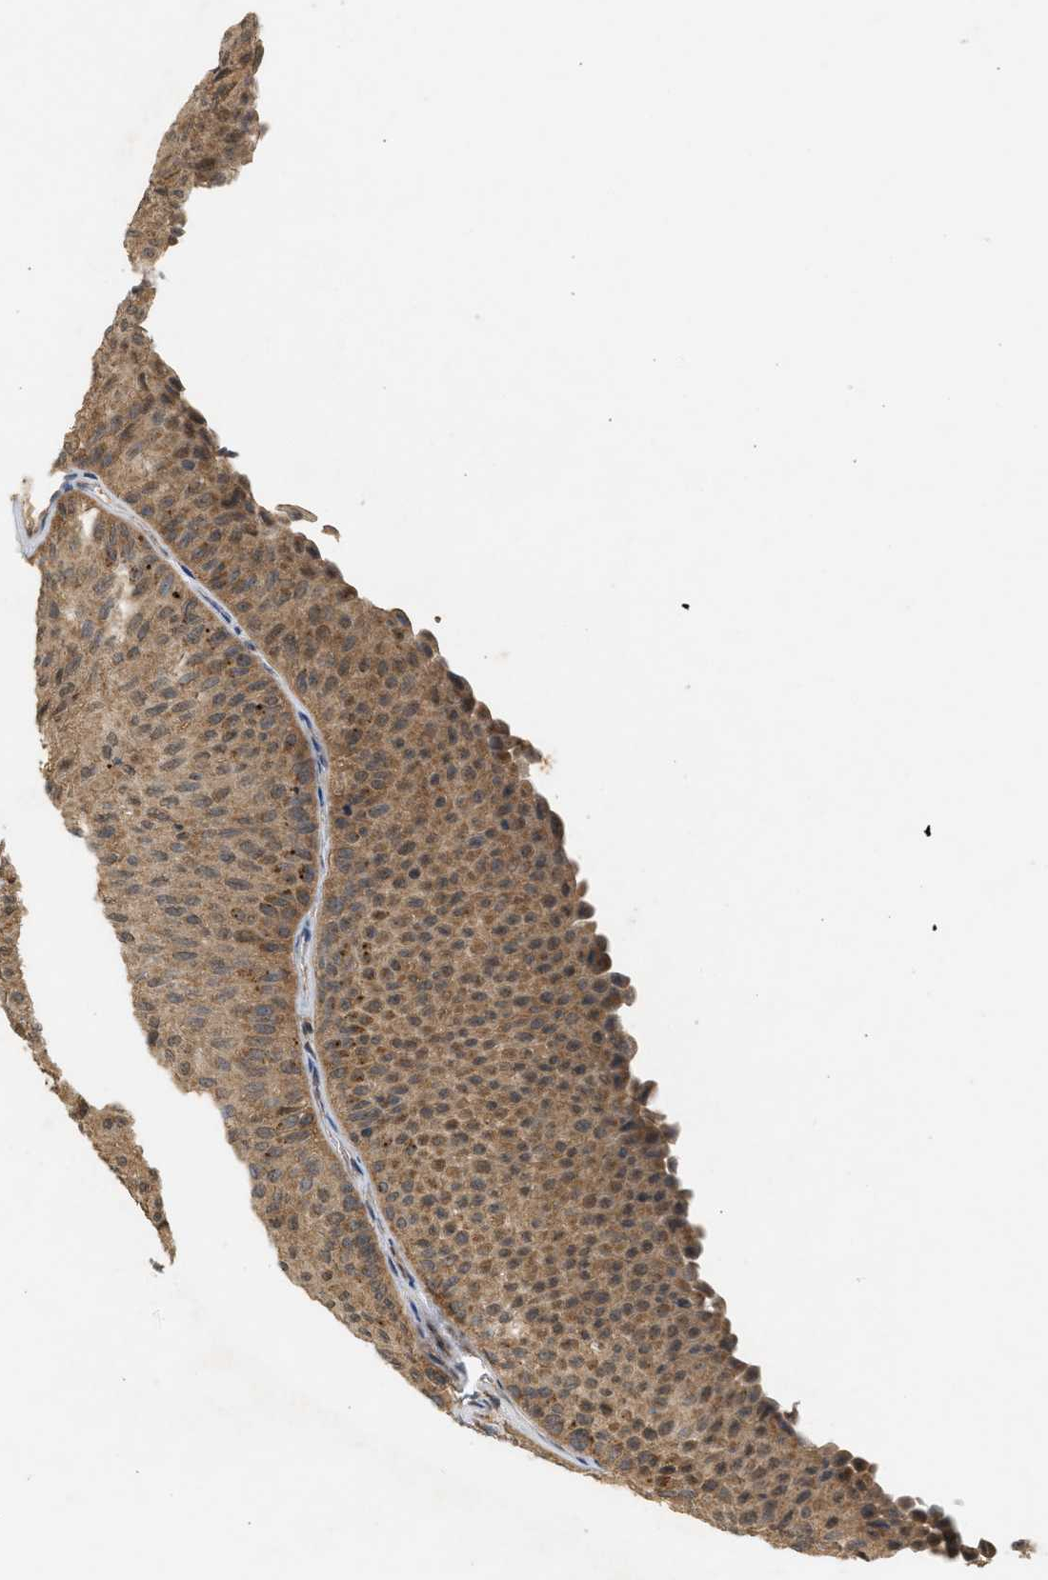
{"staining": {"intensity": "moderate", "quantity": ">75%", "location": "cytoplasmic/membranous"}, "tissue": "urothelial cancer", "cell_type": "Tumor cells", "image_type": "cancer", "snomed": [{"axis": "morphology", "description": "Urothelial carcinoma, Low grade"}, {"axis": "topography", "description": "Urinary bladder"}], "caption": "Immunohistochemistry photomicrograph of neoplastic tissue: human urothelial cancer stained using IHC exhibits medium levels of moderate protein expression localized specifically in the cytoplasmic/membranous of tumor cells, appearing as a cytoplasmic/membranous brown color.", "gene": "PRKD1", "patient": {"sex": "male", "age": 78}}